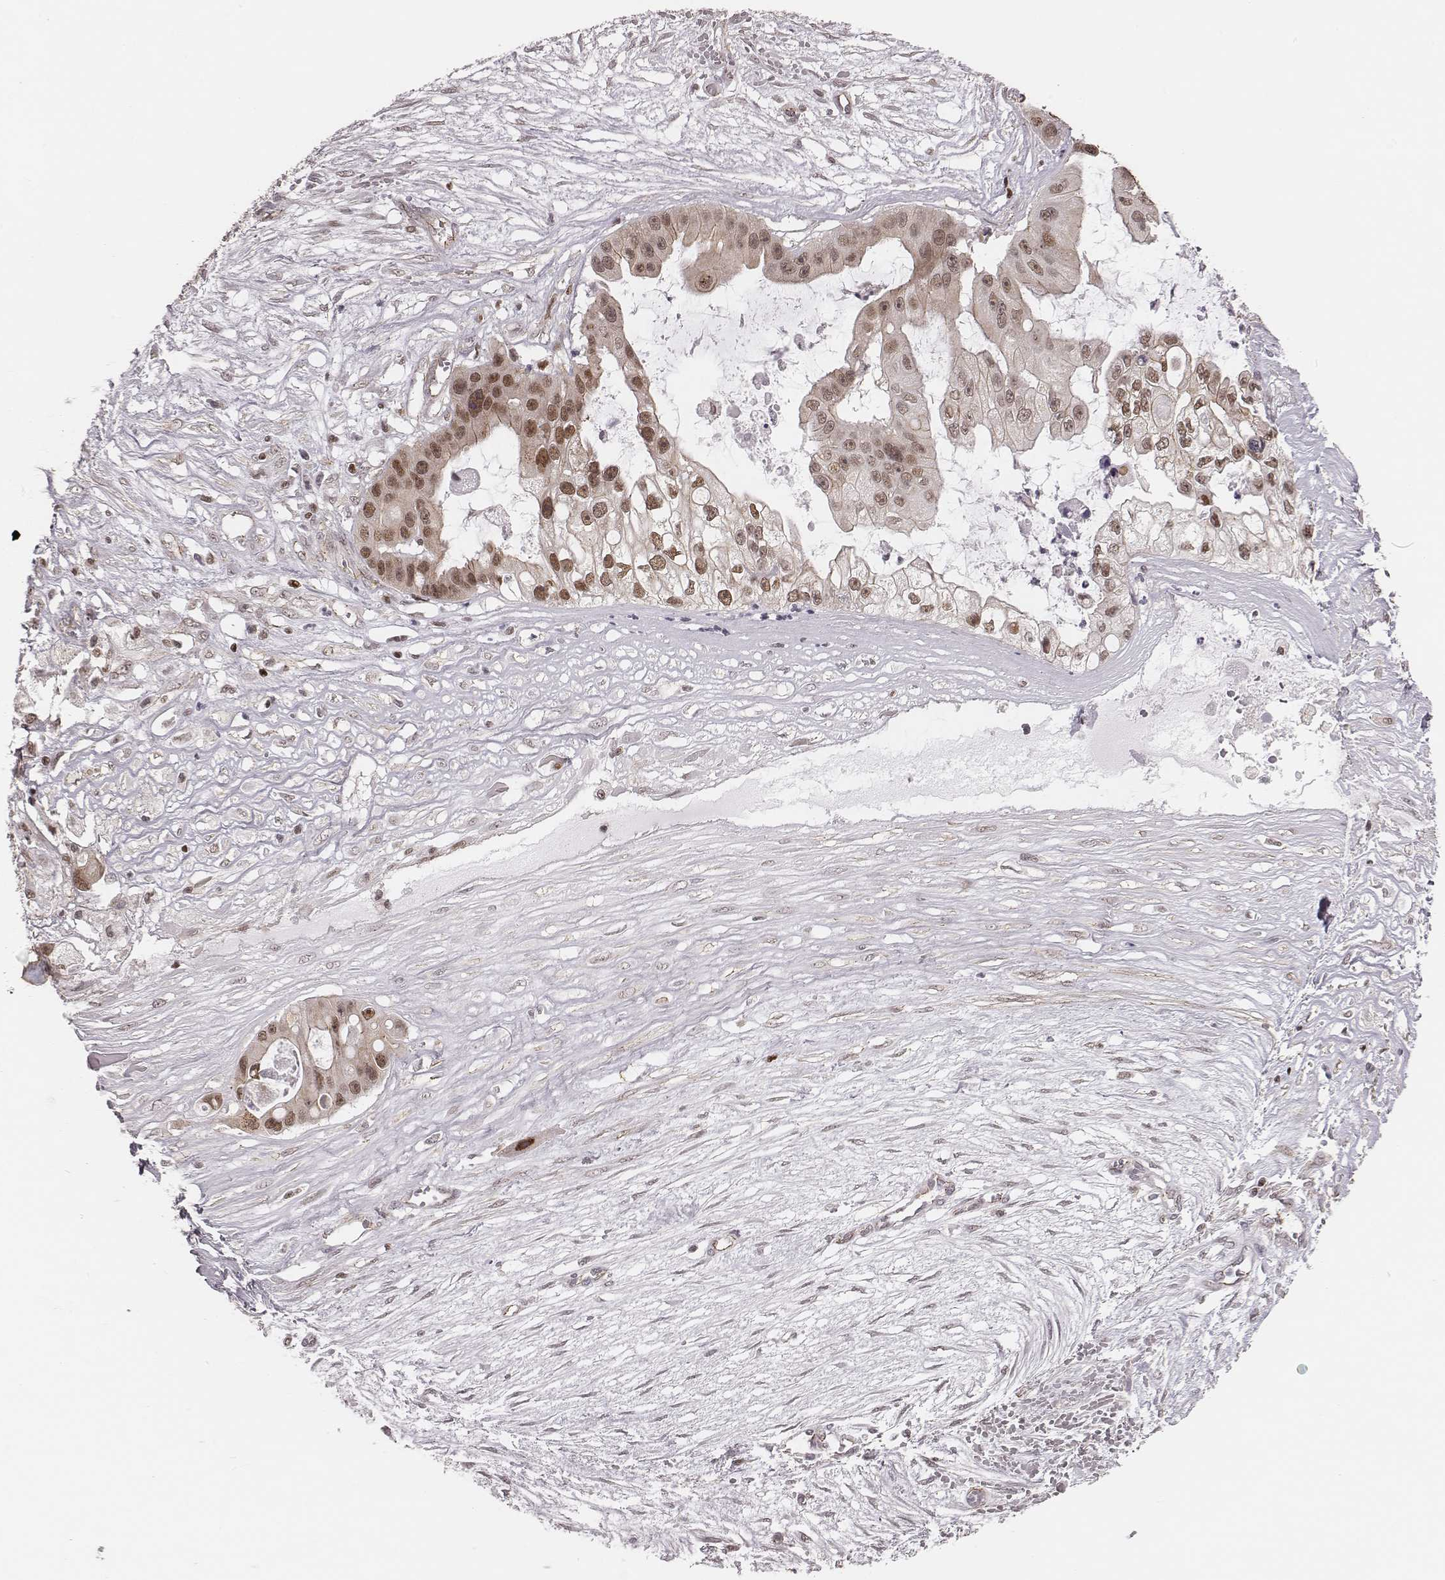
{"staining": {"intensity": "moderate", "quantity": ">75%", "location": "nuclear"}, "tissue": "ovarian cancer", "cell_type": "Tumor cells", "image_type": "cancer", "snomed": [{"axis": "morphology", "description": "Cystadenocarcinoma, serous, NOS"}, {"axis": "topography", "description": "Ovary"}], "caption": "IHC (DAB) staining of human ovarian cancer (serous cystadenocarcinoma) shows moderate nuclear protein expression in about >75% of tumor cells.", "gene": "WDR59", "patient": {"sex": "female", "age": 56}}